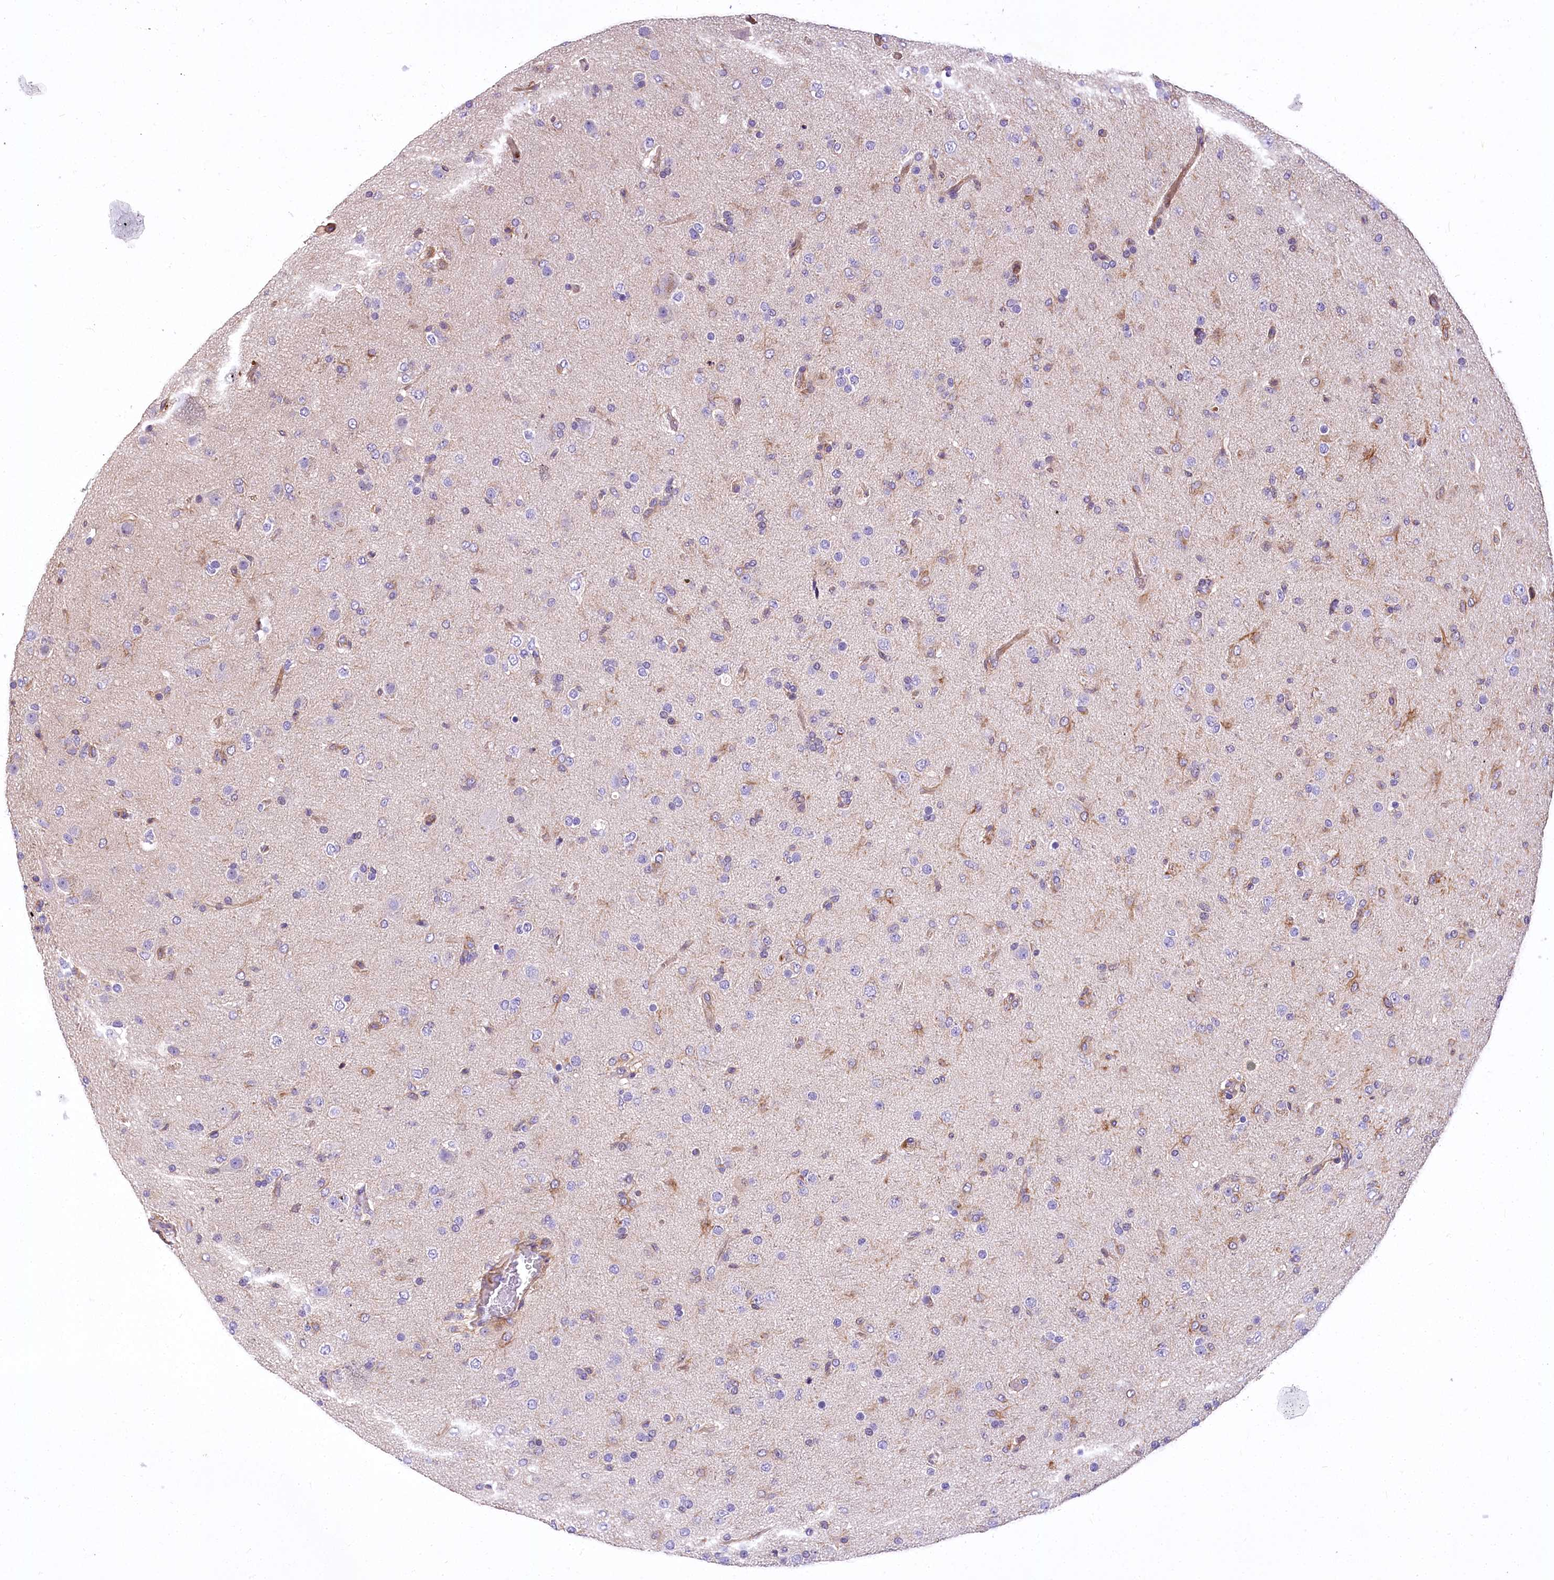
{"staining": {"intensity": "negative", "quantity": "none", "location": "none"}, "tissue": "glioma", "cell_type": "Tumor cells", "image_type": "cancer", "snomed": [{"axis": "morphology", "description": "Glioma, malignant, Low grade"}, {"axis": "topography", "description": "Brain"}], "caption": "Immunohistochemical staining of malignant glioma (low-grade) reveals no significant positivity in tumor cells.", "gene": "DPP3", "patient": {"sex": "male", "age": 65}}